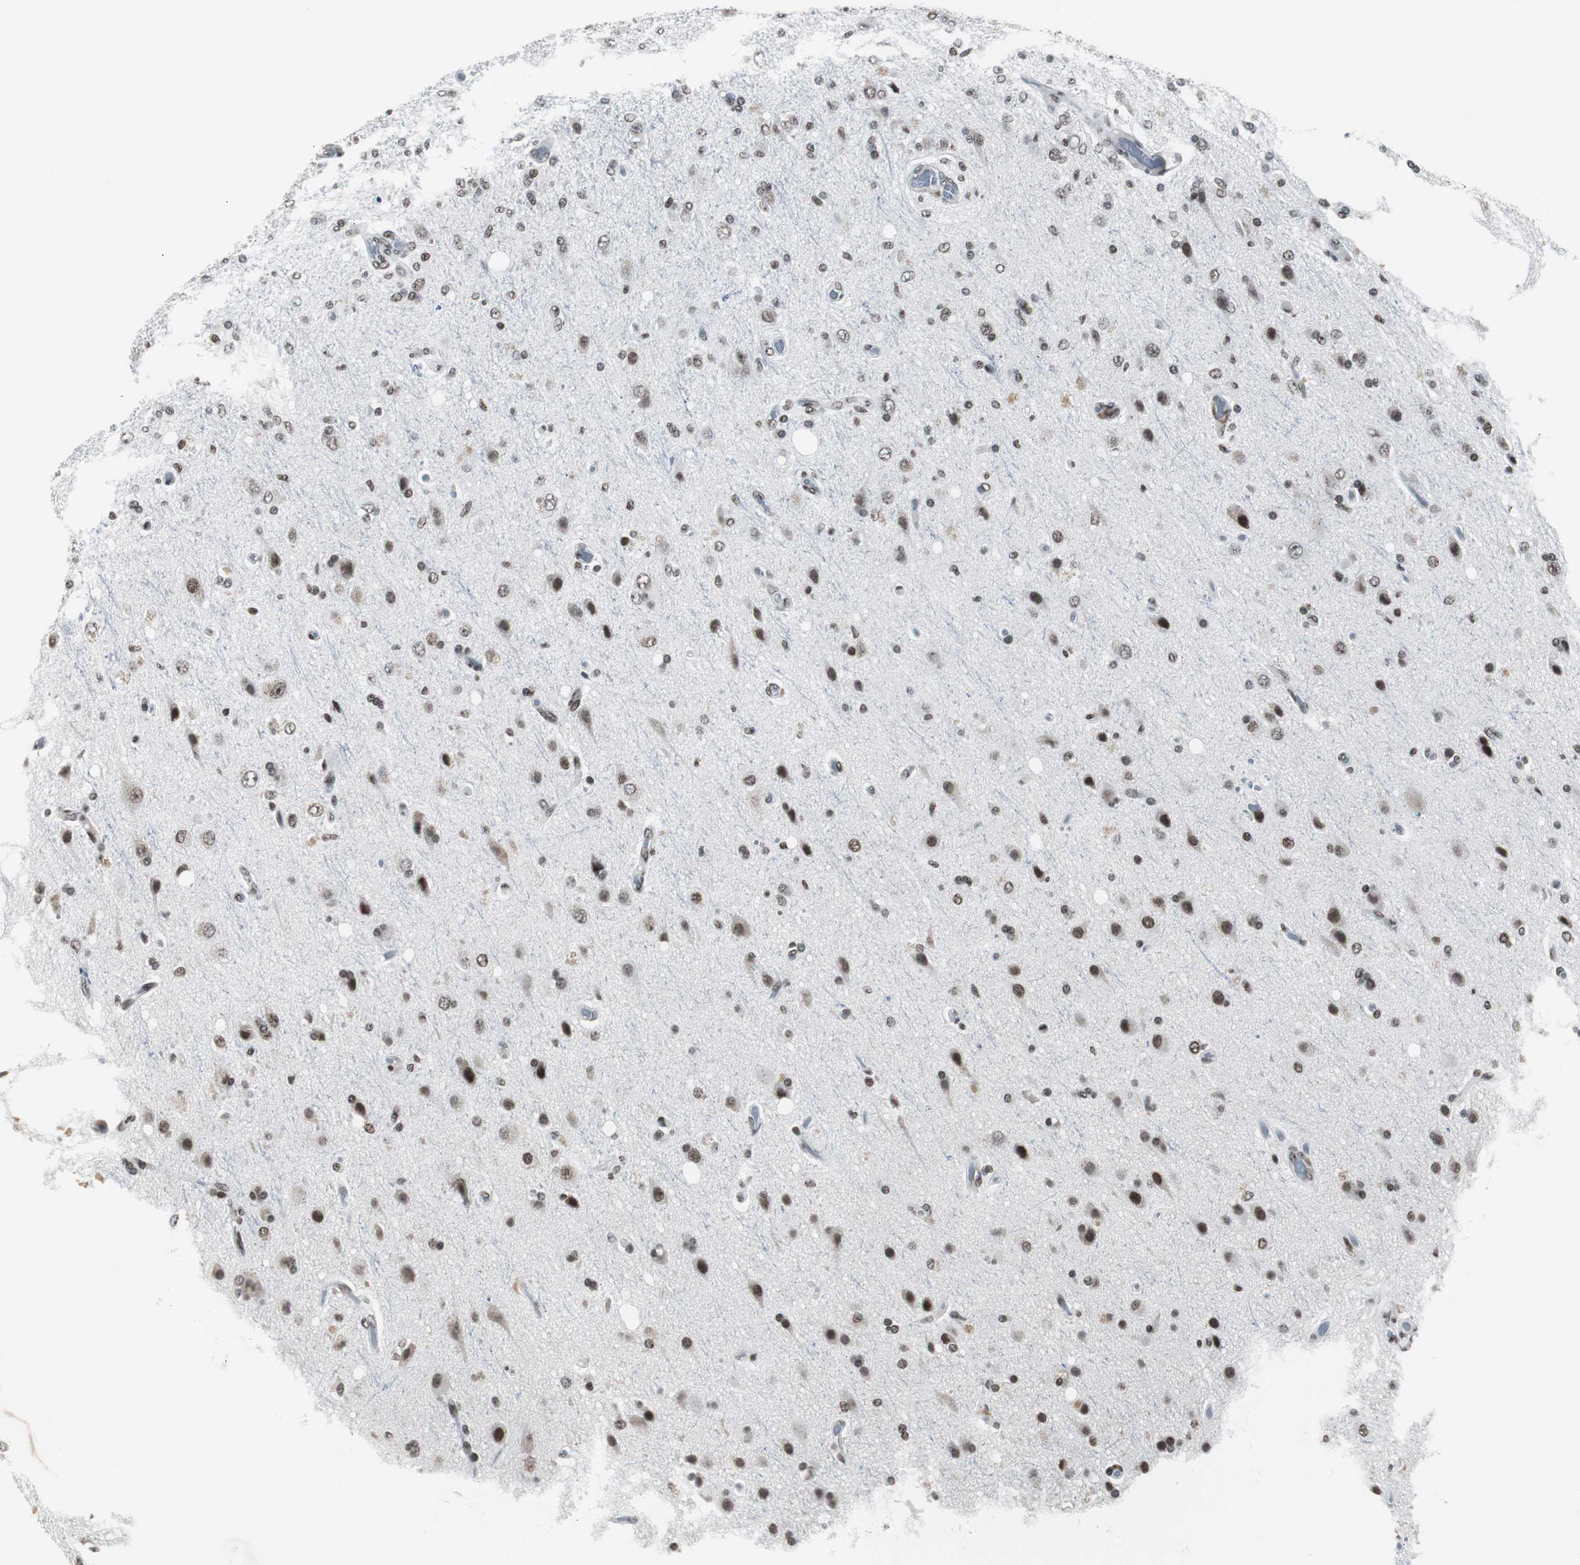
{"staining": {"intensity": "moderate", "quantity": ">75%", "location": "nuclear"}, "tissue": "glioma", "cell_type": "Tumor cells", "image_type": "cancer", "snomed": [{"axis": "morphology", "description": "Normal tissue, NOS"}, {"axis": "morphology", "description": "Glioma, malignant, High grade"}, {"axis": "topography", "description": "Cerebral cortex"}], "caption": "A histopathology image of glioma stained for a protein demonstrates moderate nuclear brown staining in tumor cells.", "gene": "XRCC1", "patient": {"sex": "male", "age": 77}}